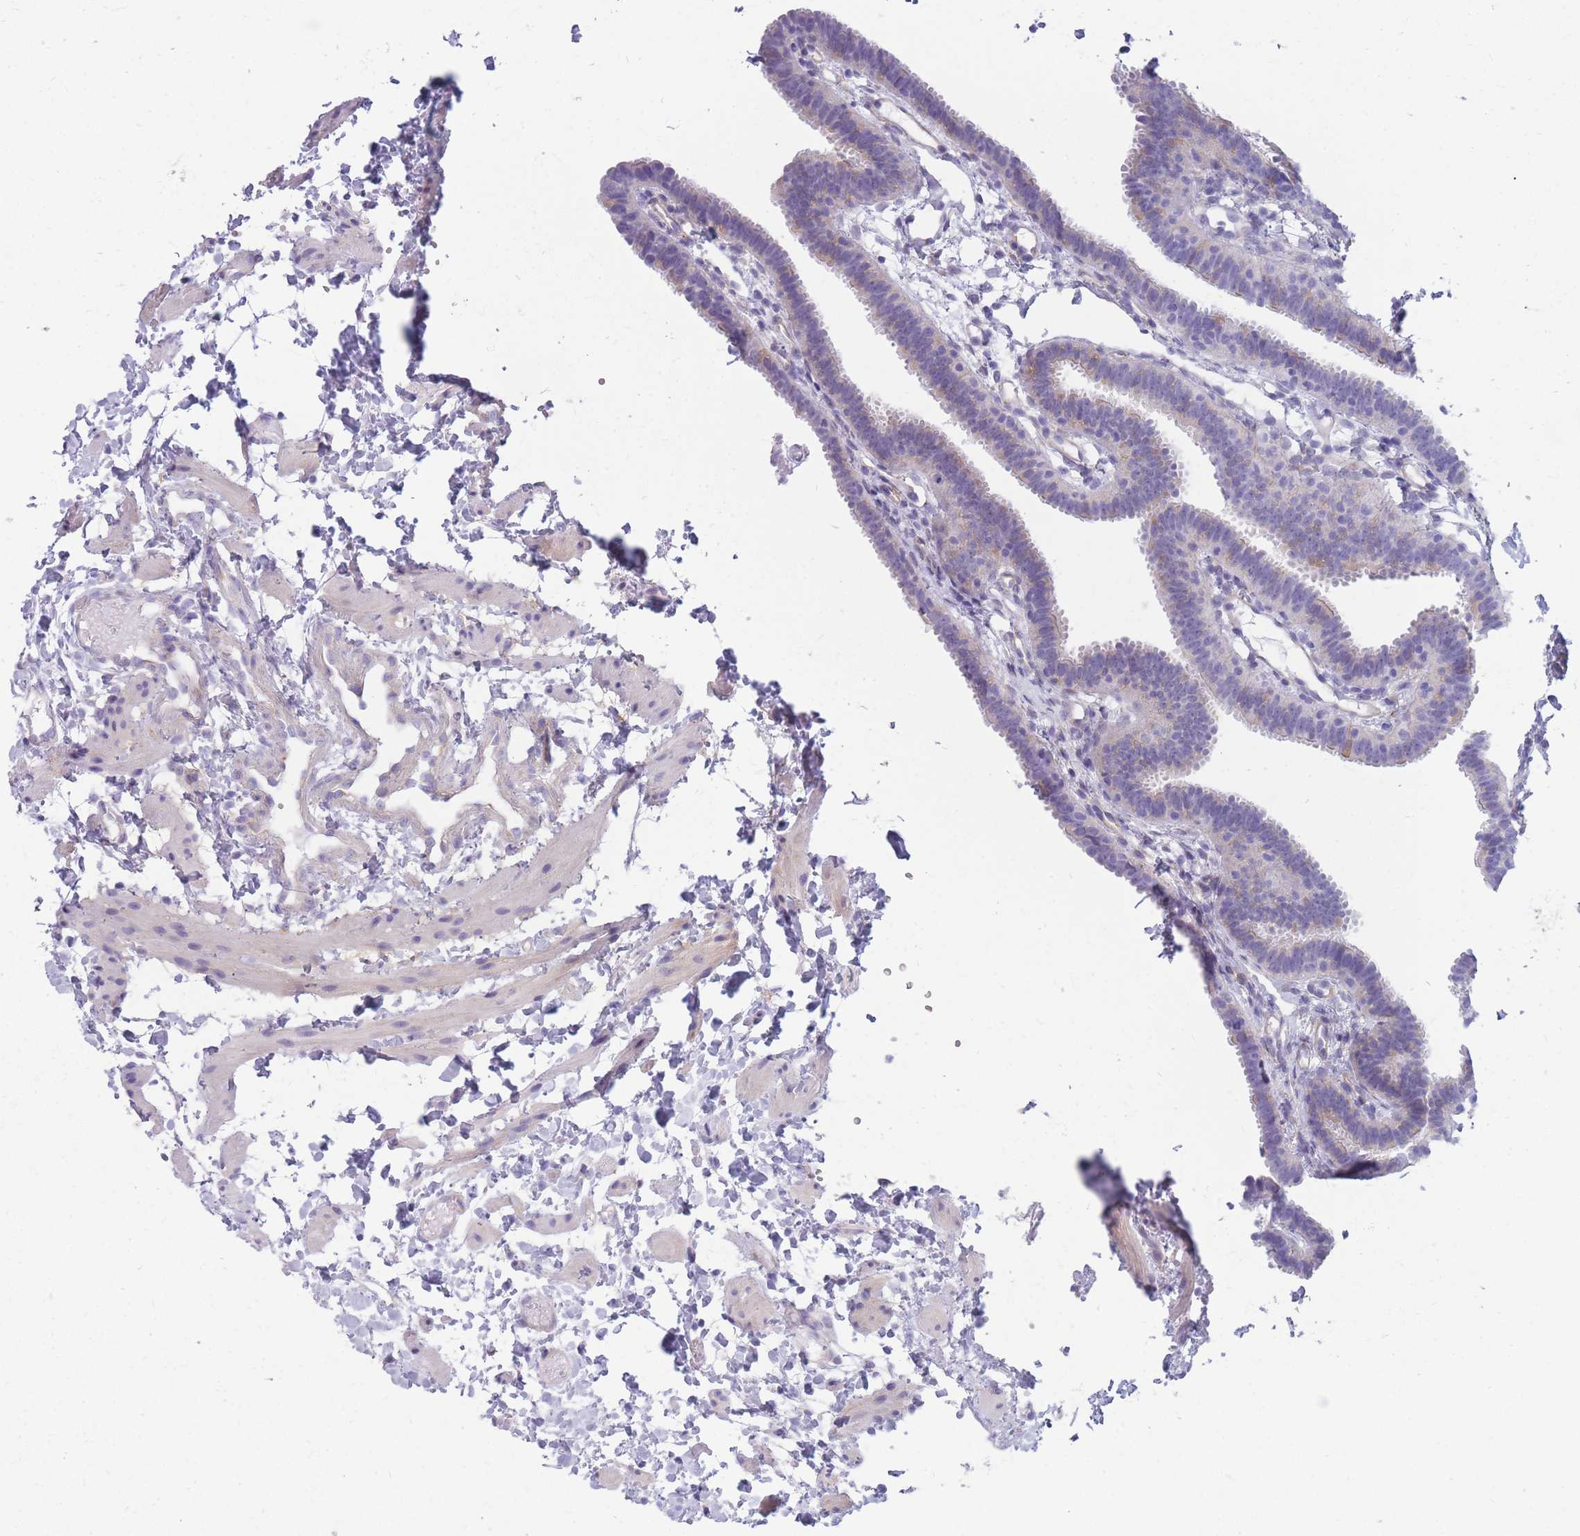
{"staining": {"intensity": "negative", "quantity": "none", "location": "none"}, "tissue": "fallopian tube", "cell_type": "Glandular cells", "image_type": "normal", "snomed": [{"axis": "morphology", "description": "Normal tissue, NOS"}, {"axis": "topography", "description": "Fallopian tube"}], "caption": "The image demonstrates no significant positivity in glandular cells of fallopian tube. The staining was performed using DAB (3,3'-diaminobenzidine) to visualize the protein expression in brown, while the nuclei were stained in blue with hematoxylin (Magnification: 20x).", "gene": "MTSS2", "patient": {"sex": "female", "age": 37}}